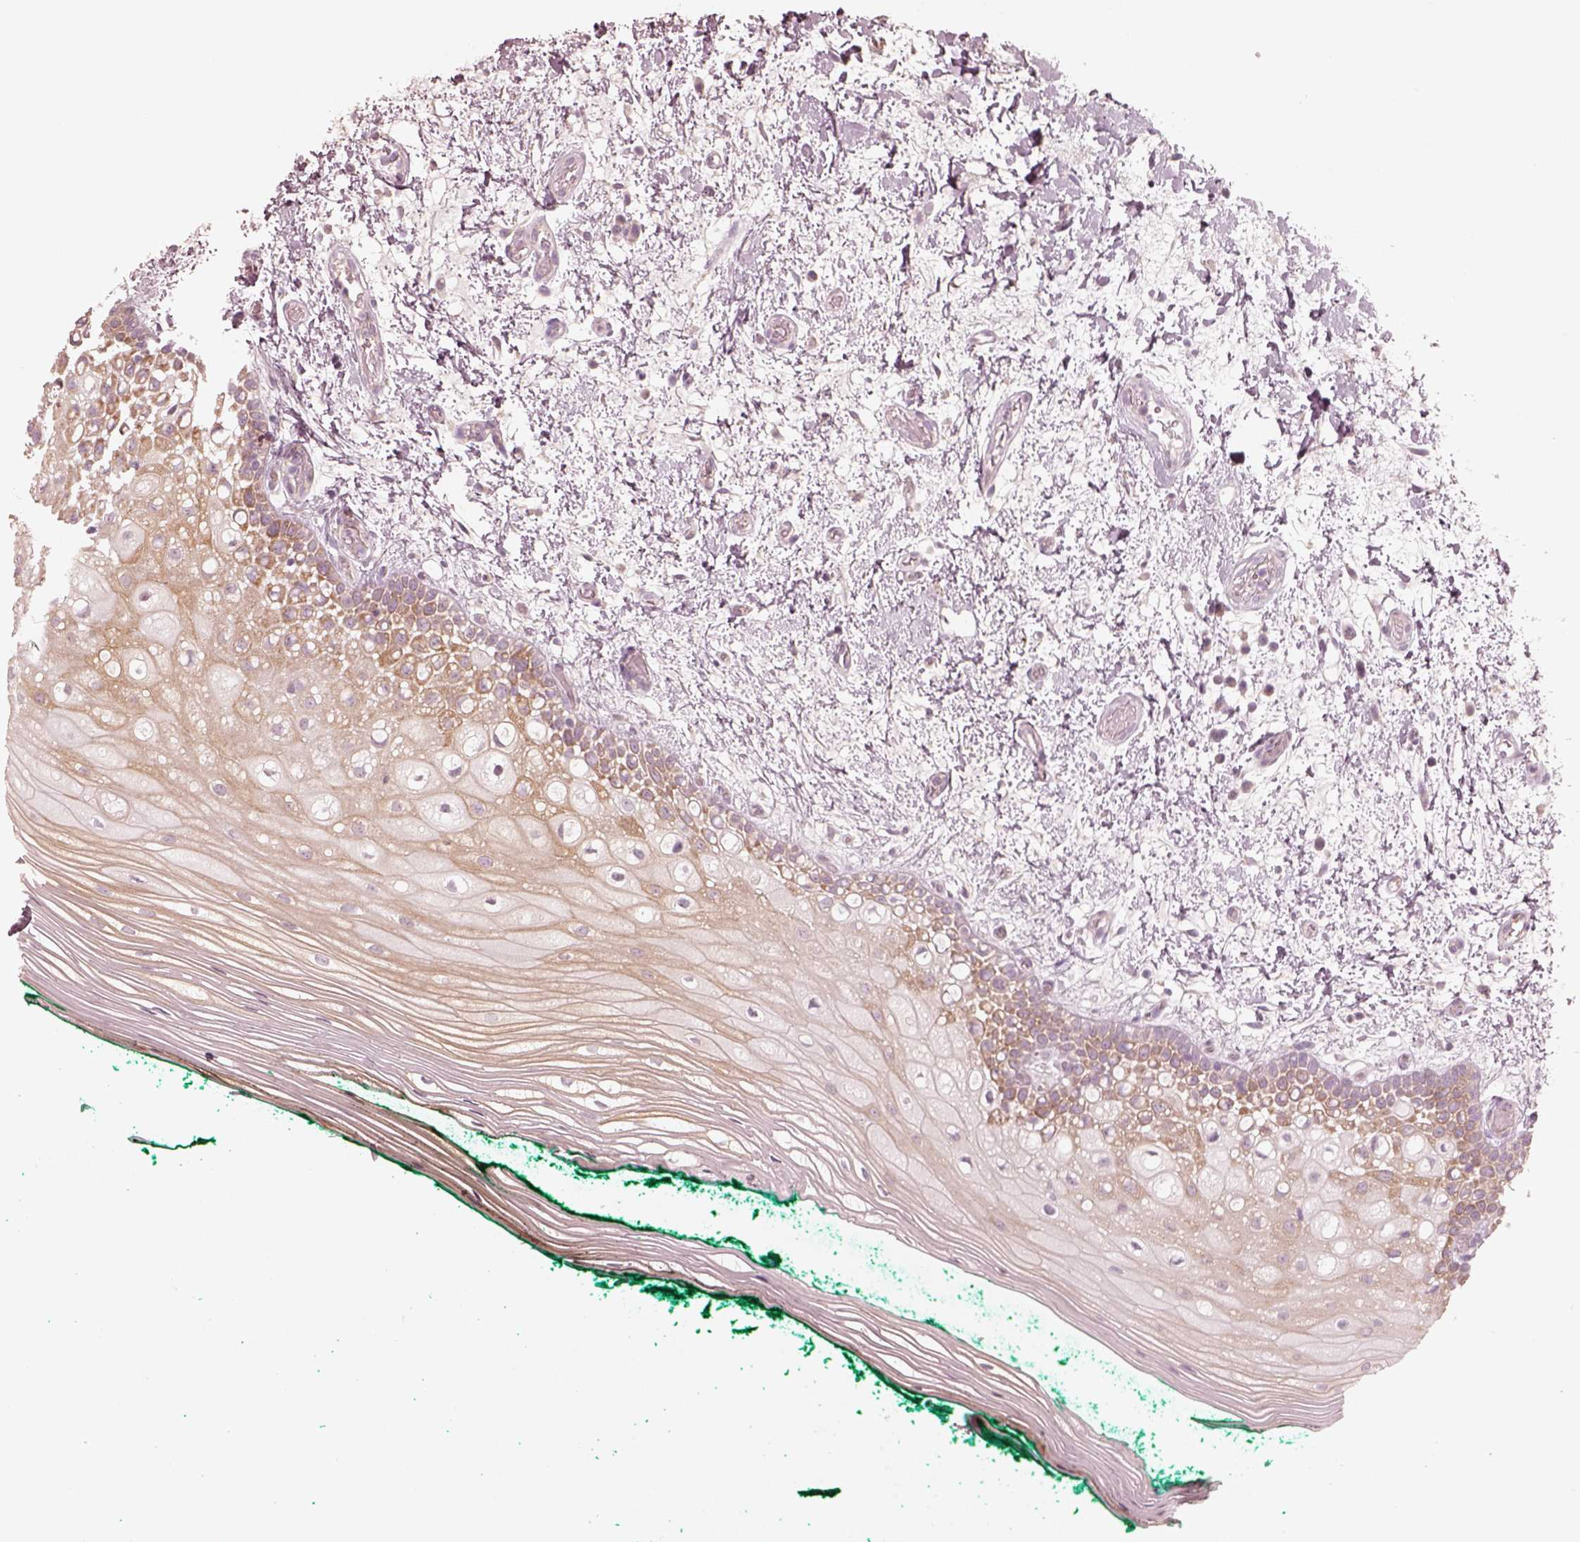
{"staining": {"intensity": "weak", "quantity": "25%-75%", "location": "cytoplasmic/membranous"}, "tissue": "oral mucosa", "cell_type": "Squamous epithelial cells", "image_type": "normal", "snomed": [{"axis": "morphology", "description": "Normal tissue, NOS"}, {"axis": "topography", "description": "Oral tissue"}], "caption": "Immunohistochemistry (DAB) staining of unremarkable human oral mucosa exhibits weak cytoplasmic/membranous protein staining in approximately 25%-75% of squamous epithelial cells.", "gene": "RAB3C", "patient": {"sex": "female", "age": 83}}